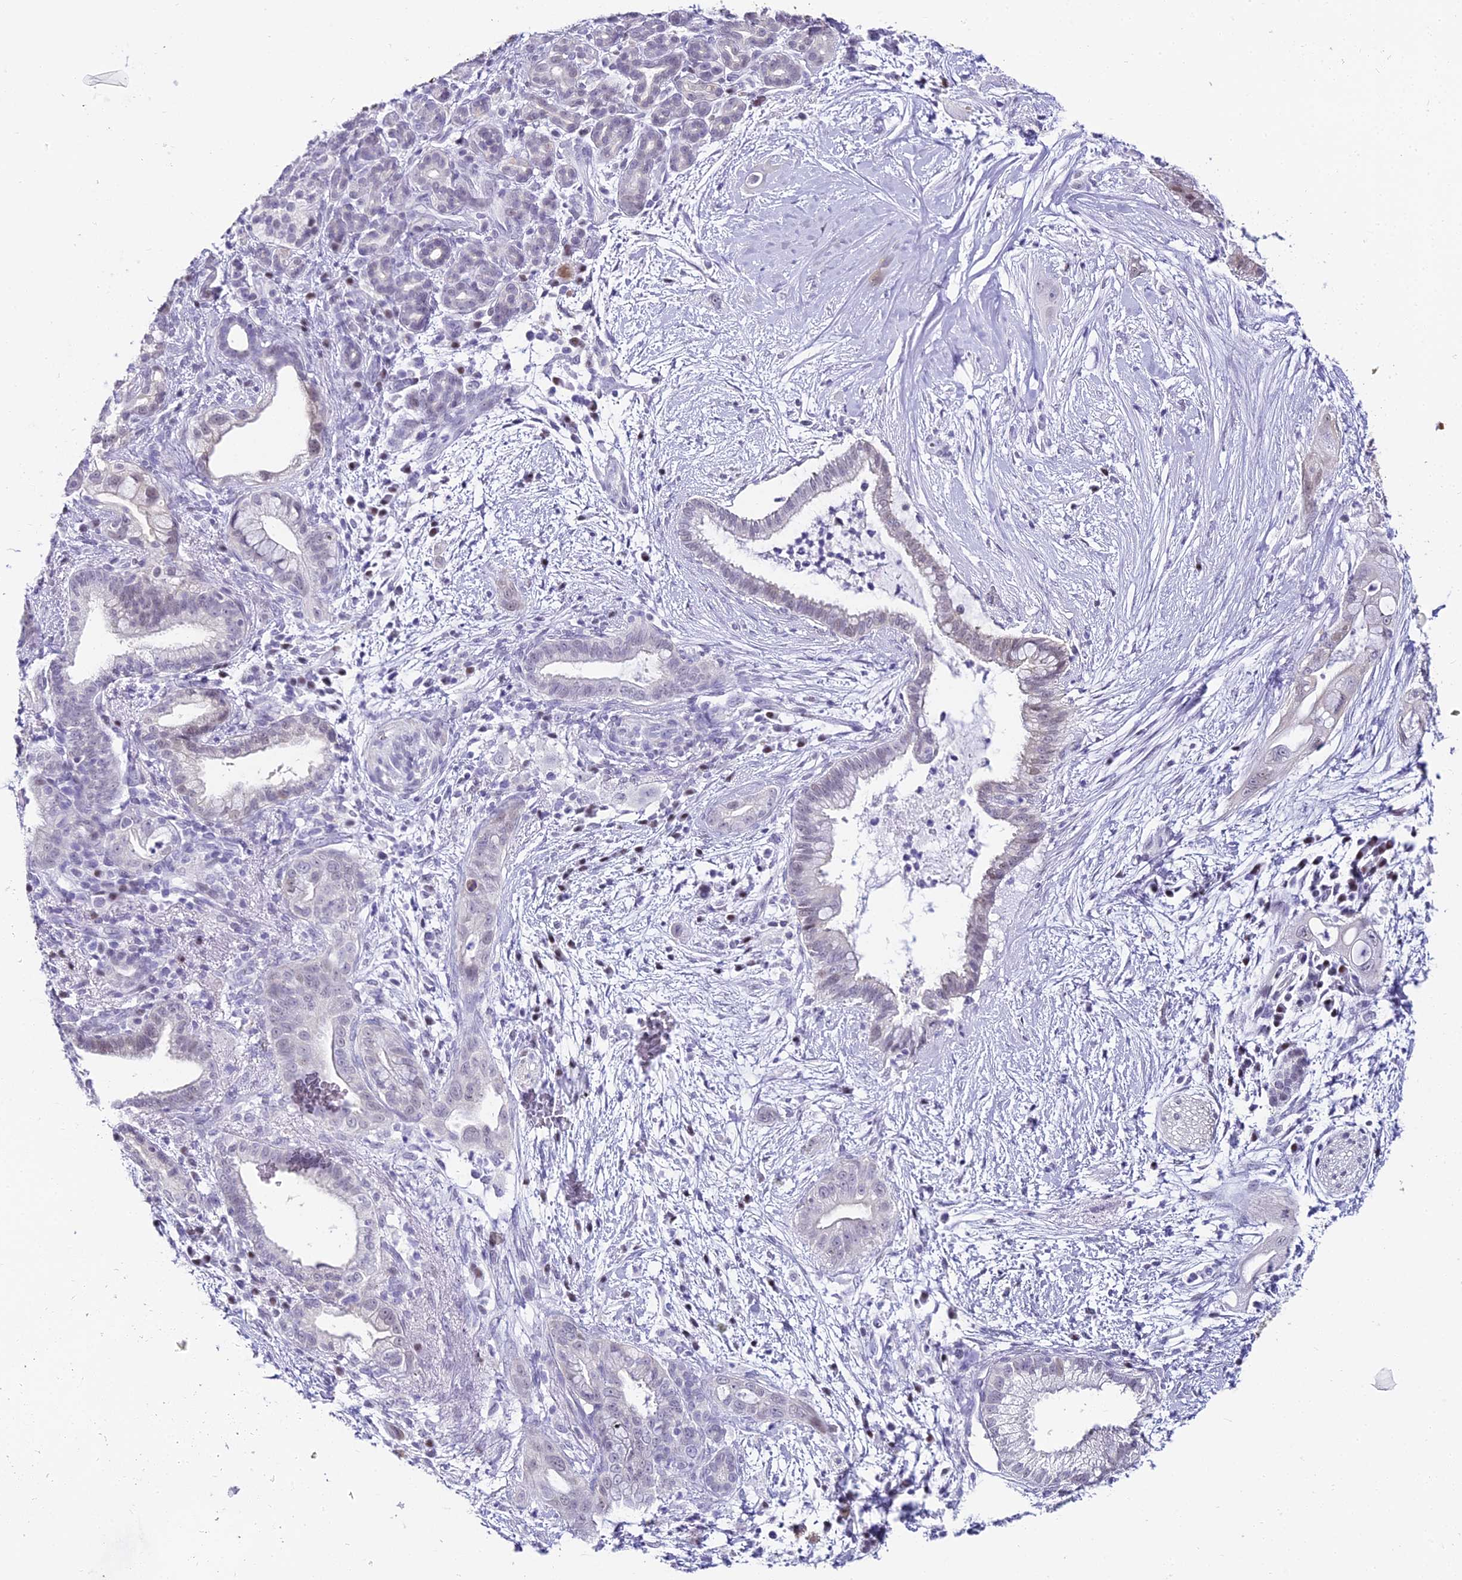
{"staining": {"intensity": "negative", "quantity": "none", "location": "none"}, "tissue": "pancreatic cancer", "cell_type": "Tumor cells", "image_type": "cancer", "snomed": [{"axis": "morphology", "description": "Adenocarcinoma, NOS"}, {"axis": "topography", "description": "Pancreas"}], "caption": "DAB immunohistochemical staining of human adenocarcinoma (pancreatic) demonstrates no significant expression in tumor cells.", "gene": "ABHD14A-ACY1", "patient": {"sex": "male", "age": 59}}